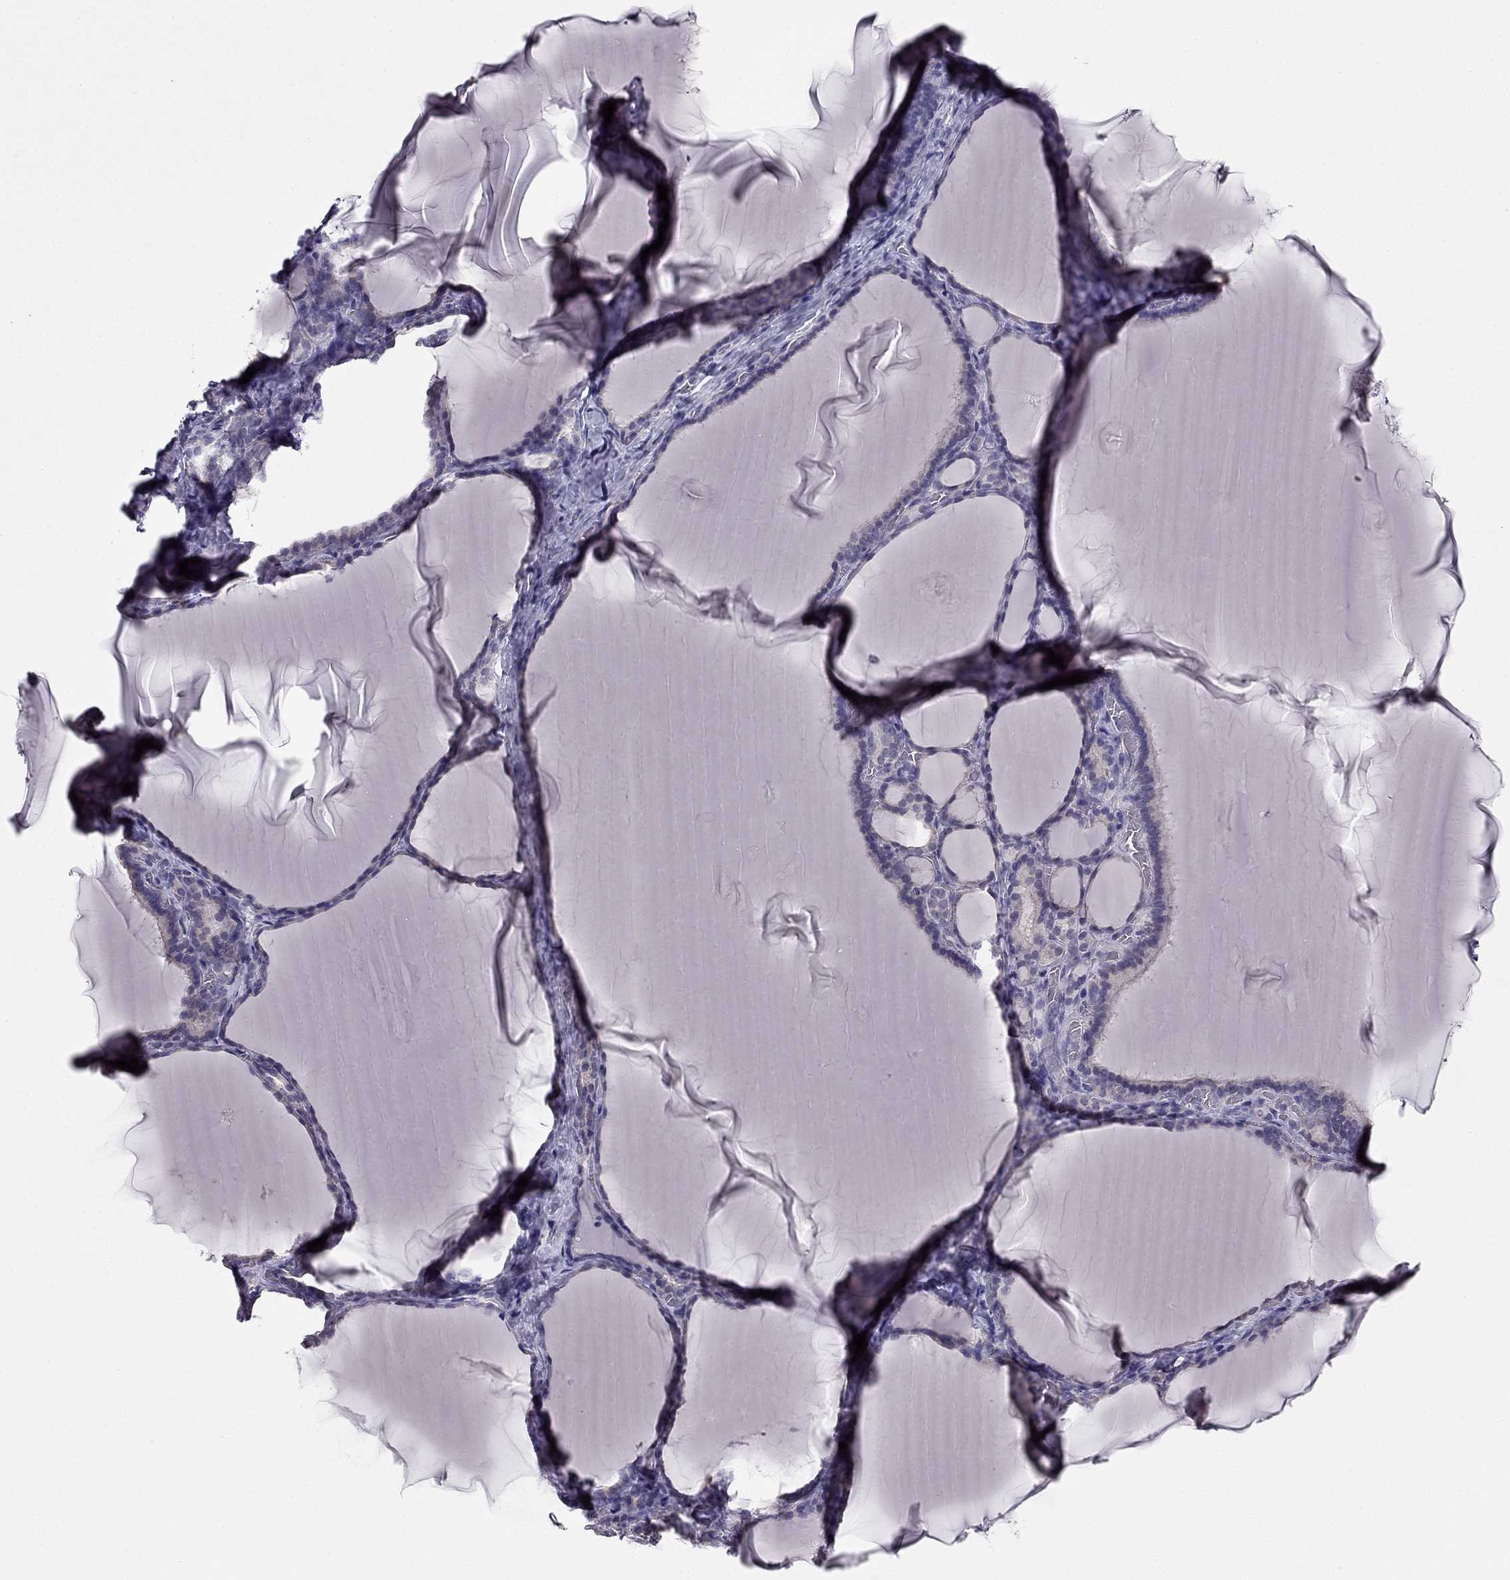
{"staining": {"intensity": "negative", "quantity": "none", "location": "none"}, "tissue": "thyroid gland", "cell_type": "Glandular cells", "image_type": "normal", "snomed": [{"axis": "morphology", "description": "Normal tissue, NOS"}, {"axis": "morphology", "description": "Hyperplasia, NOS"}, {"axis": "topography", "description": "Thyroid gland"}], "caption": "Thyroid gland was stained to show a protein in brown. There is no significant expression in glandular cells. Brightfield microscopy of IHC stained with DAB (brown) and hematoxylin (blue), captured at high magnification.", "gene": "HSFX1", "patient": {"sex": "female", "age": 27}}